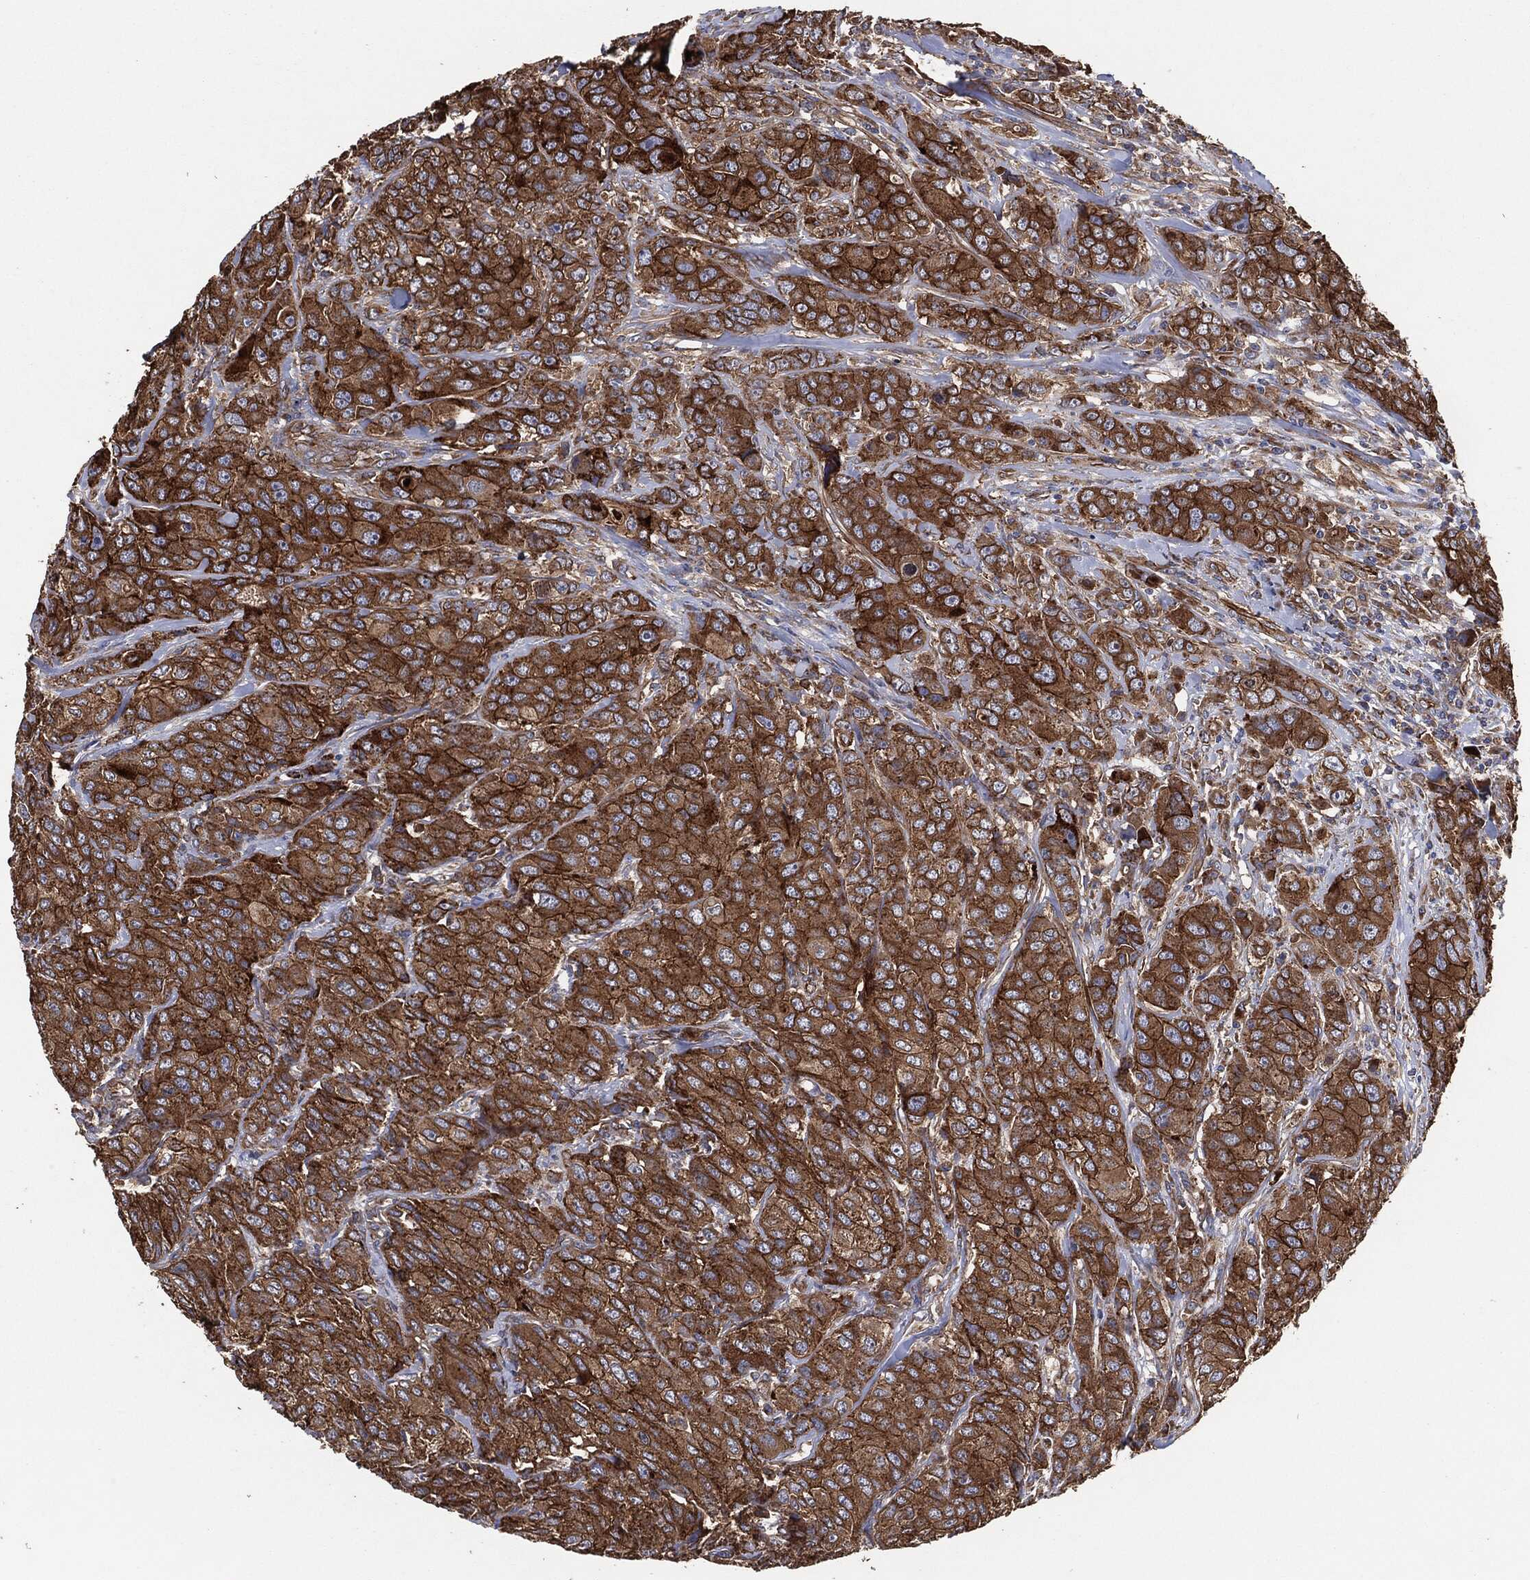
{"staining": {"intensity": "strong", "quantity": ">75%", "location": "cytoplasmic/membranous"}, "tissue": "breast cancer", "cell_type": "Tumor cells", "image_type": "cancer", "snomed": [{"axis": "morphology", "description": "Duct carcinoma"}, {"axis": "topography", "description": "Breast"}], "caption": "IHC image of neoplastic tissue: human breast cancer stained using IHC shows high levels of strong protein expression localized specifically in the cytoplasmic/membranous of tumor cells, appearing as a cytoplasmic/membranous brown color.", "gene": "CTNNA1", "patient": {"sex": "female", "age": 43}}